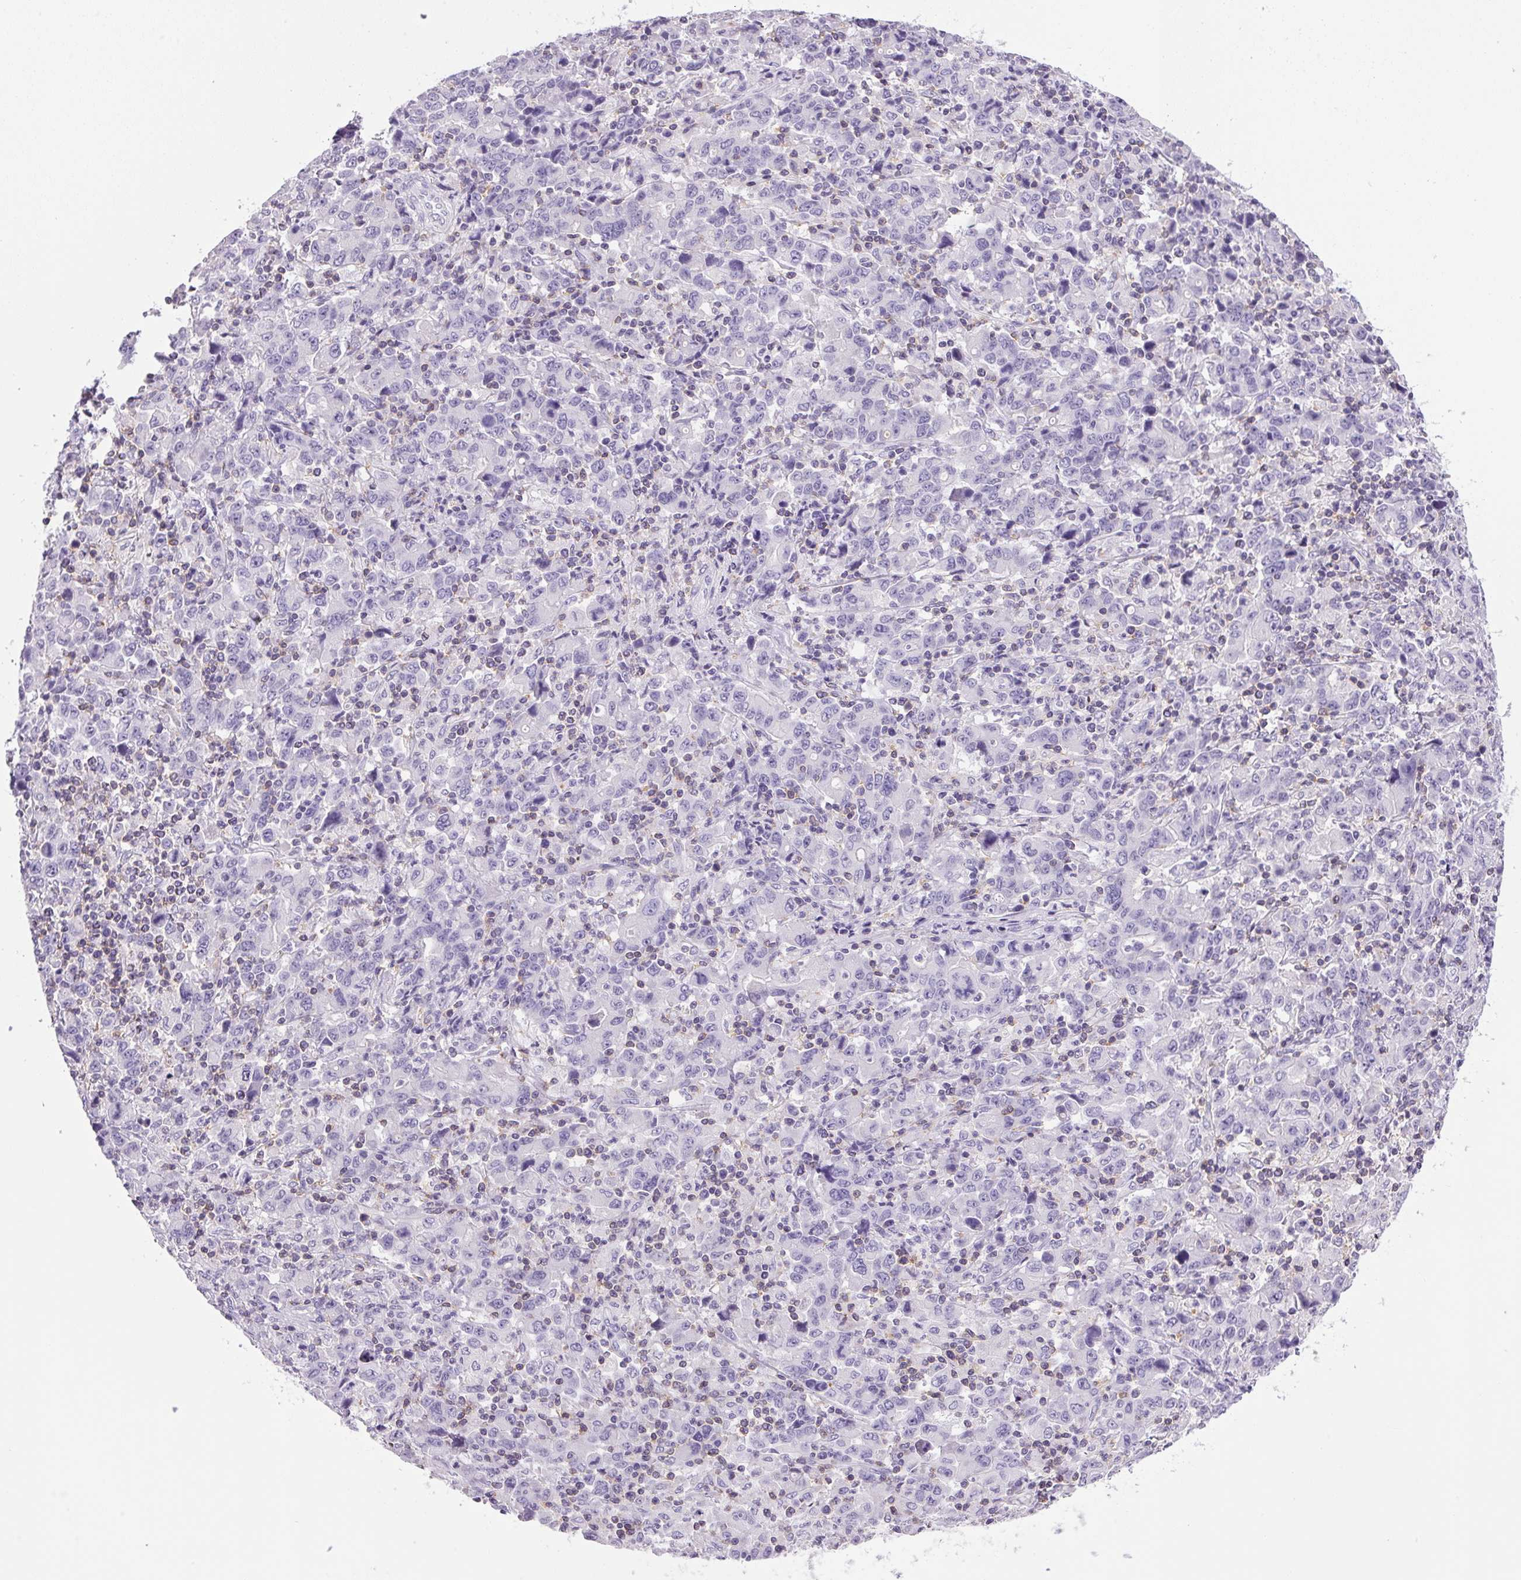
{"staining": {"intensity": "negative", "quantity": "none", "location": "none"}, "tissue": "stomach cancer", "cell_type": "Tumor cells", "image_type": "cancer", "snomed": [{"axis": "morphology", "description": "Adenocarcinoma, NOS"}, {"axis": "topography", "description": "Stomach, upper"}], "caption": "Image shows no protein positivity in tumor cells of stomach cancer tissue. Nuclei are stained in blue.", "gene": "S100A2", "patient": {"sex": "male", "age": 69}}